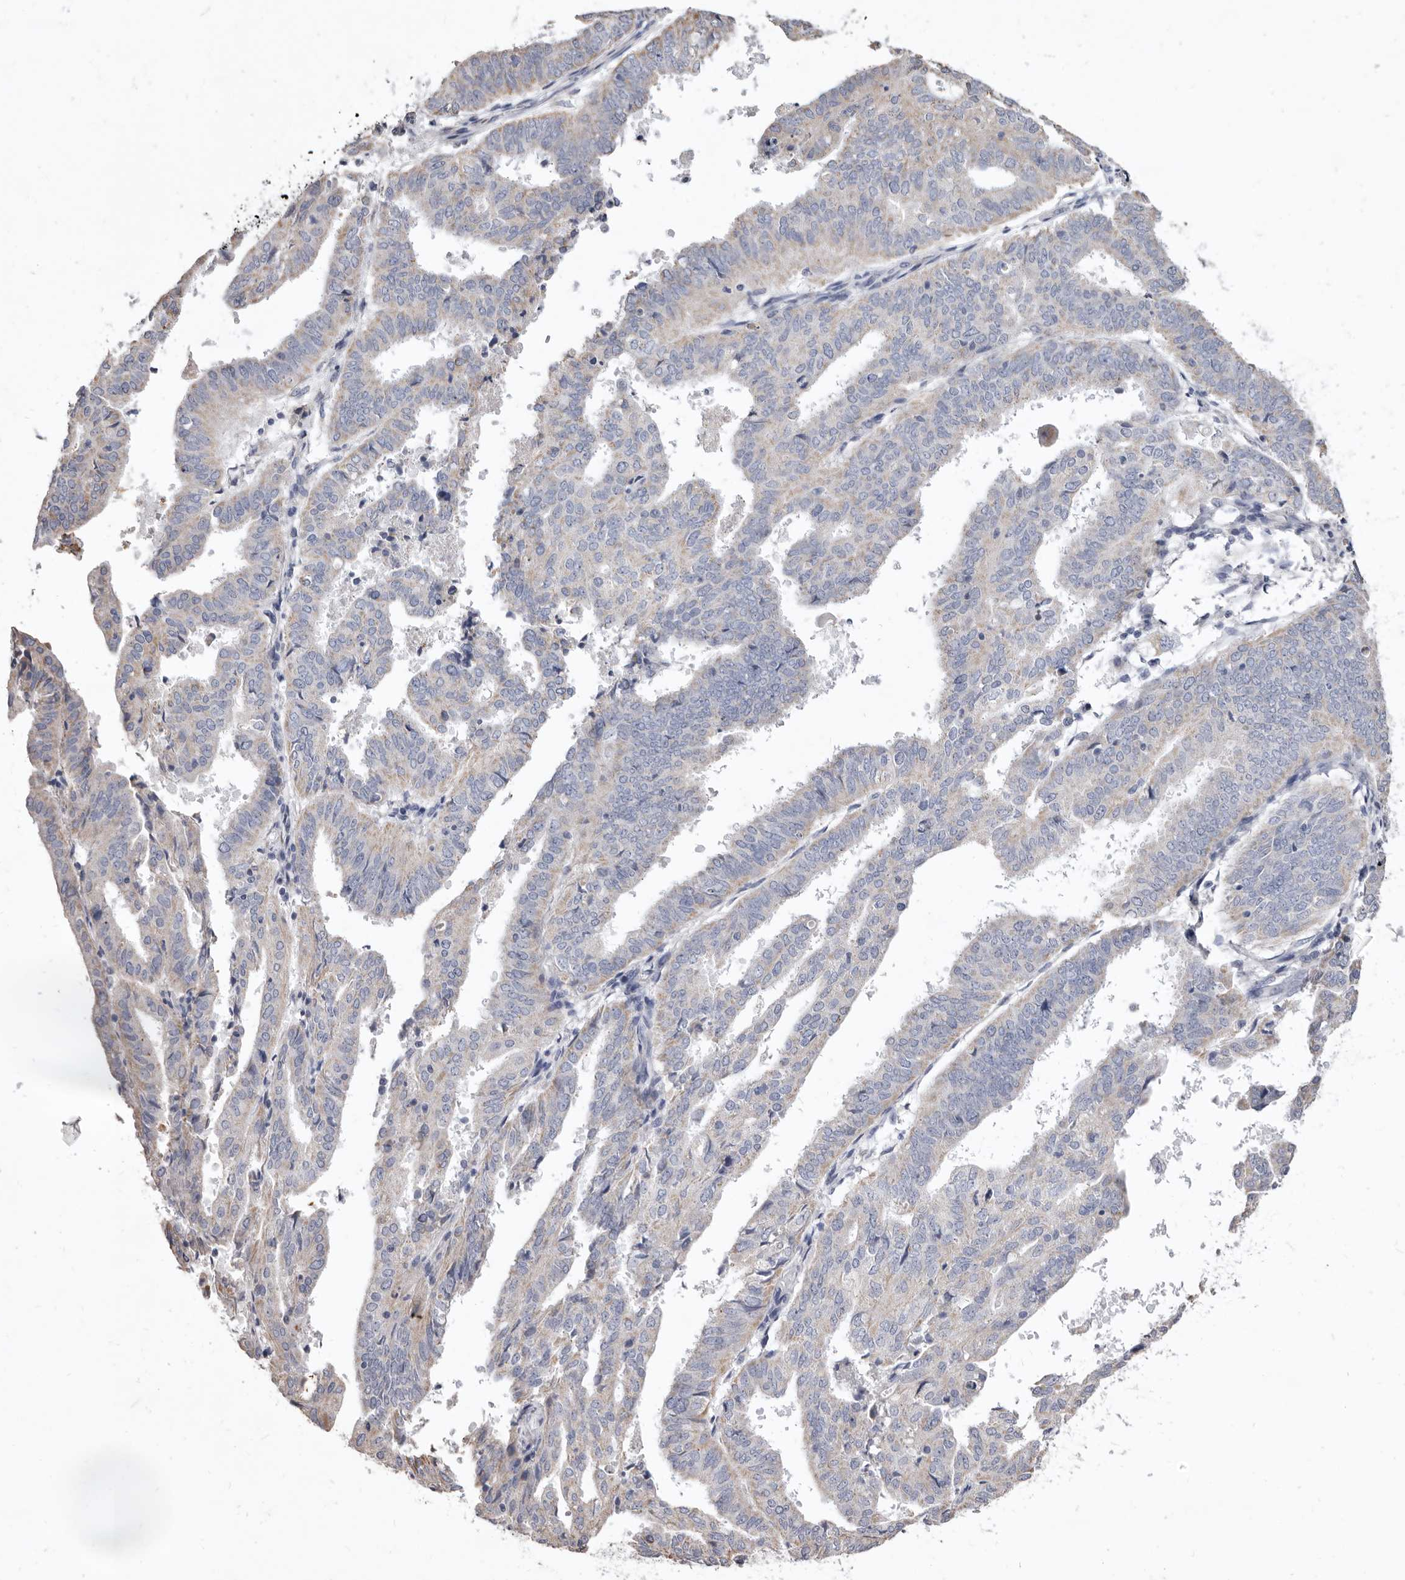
{"staining": {"intensity": "weak", "quantity": "<25%", "location": "cytoplasmic/membranous"}, "tissue": "endometrial cancer", "cell_type": "Tumor cells", "image_type": "cancer", "snomed": [{"axis": "morphology", "description": "Adenocarcinoma, NOS"}, {"axis": "topography", "description": "Uterus"}], "caption": "Immunohistochemical staining of endometrial cancer (adenocarcinoma) exhibits no significant staining in tumor cells.", "gene": "CYP2E1", "patient": {"sex": "female", "age": 77}}